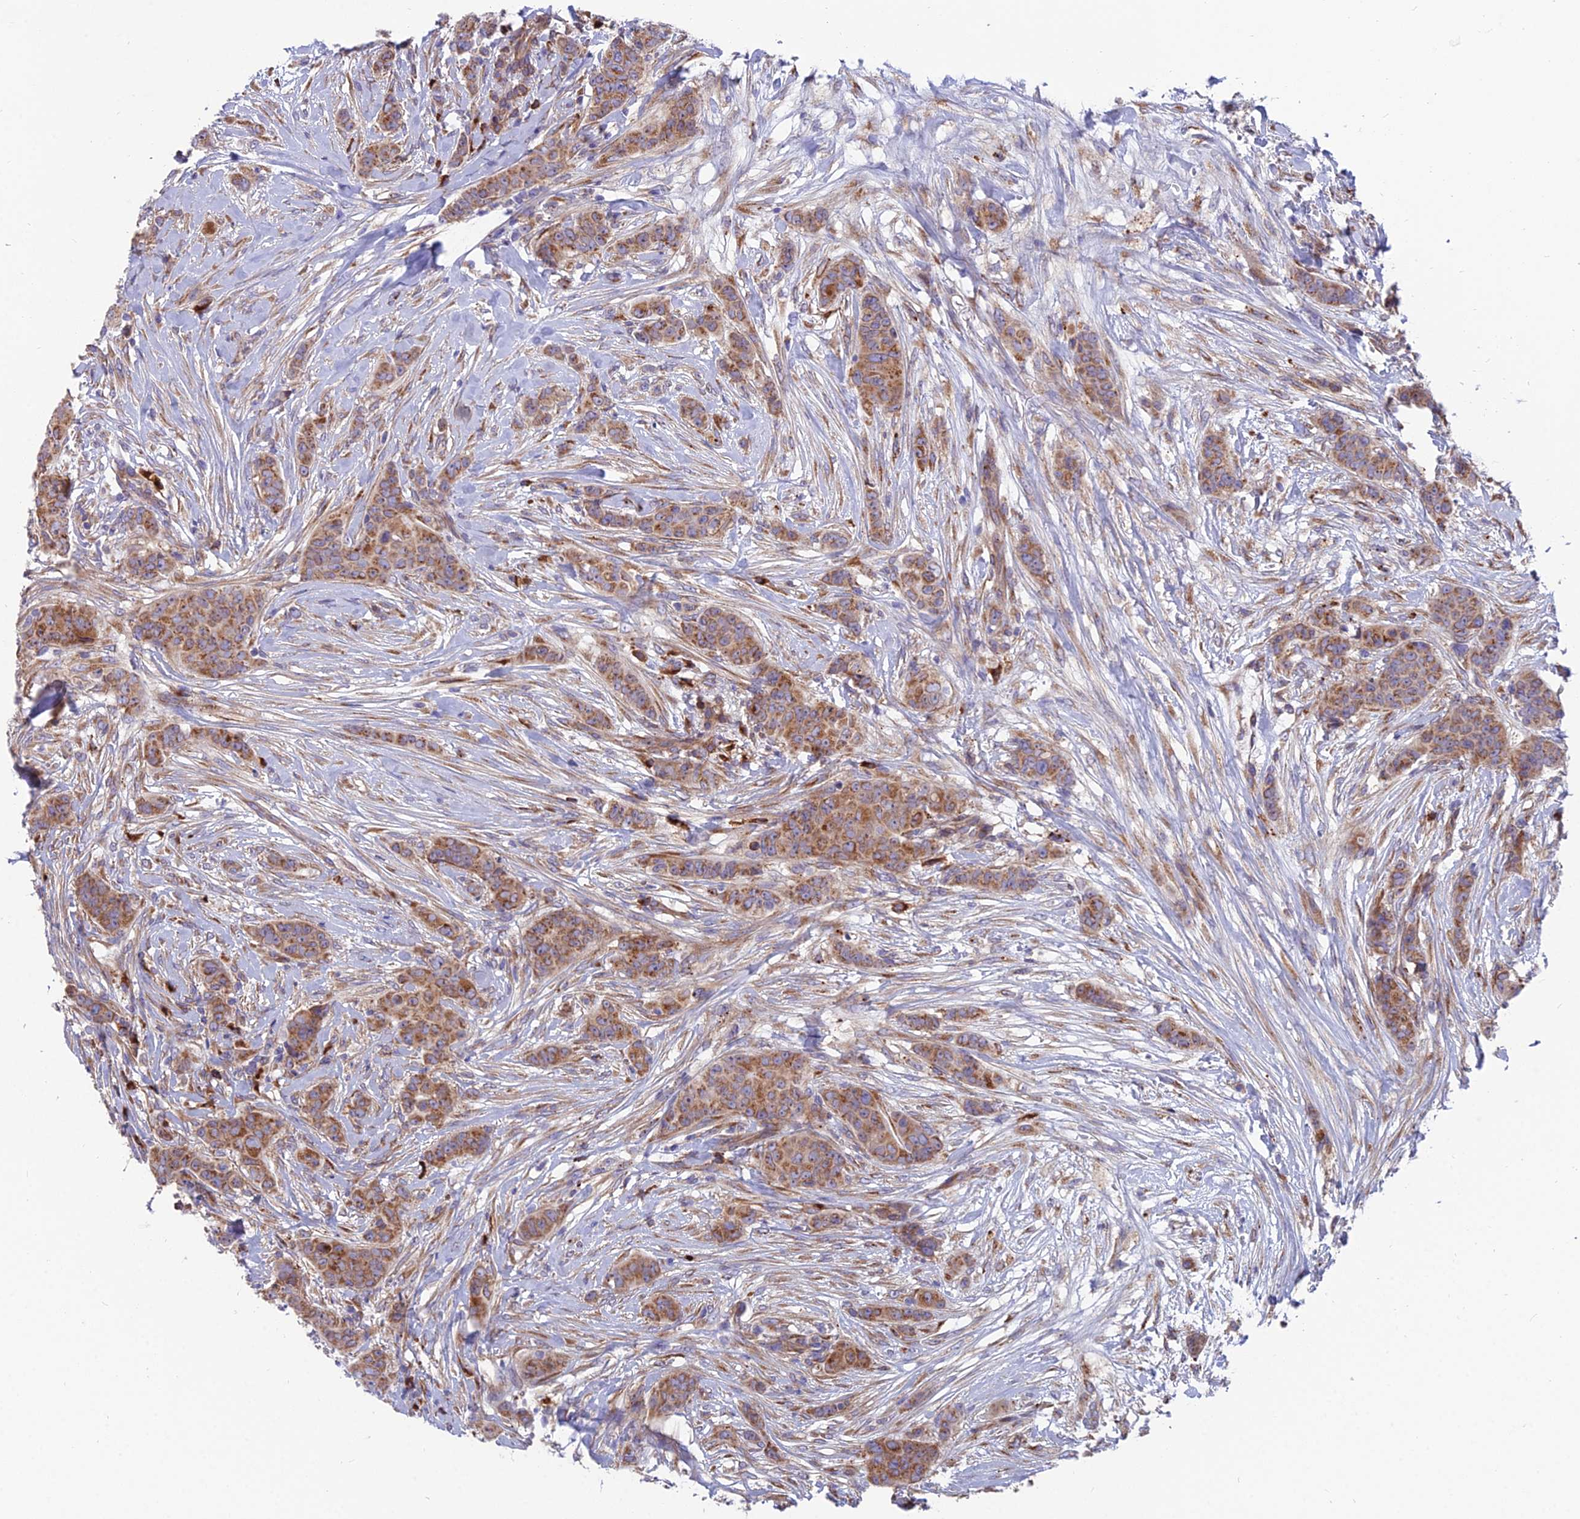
{"staining": {"intensity": "moderate", "quantity": ">75%", "location": "cytoplasmic/membranous"}, "tissue": "breast cancer", "cell_type": "Tumor cells", "image_type": "cancer", "snomed": [{"axis": "morphology", "description": "Duct carcinoma"}, {"axis": "topography", "description": "Breast"}], "caption": "Protein staining by immunohistochemistry demonstrates moderate cytoplasmic/membranous staining in about >75% of tumor cells in breast invasive ductal carcinoma. Nuclei are stained in blue.", "gene": "TBC1D20", "patient": {"sex": "female", "age": 40}}